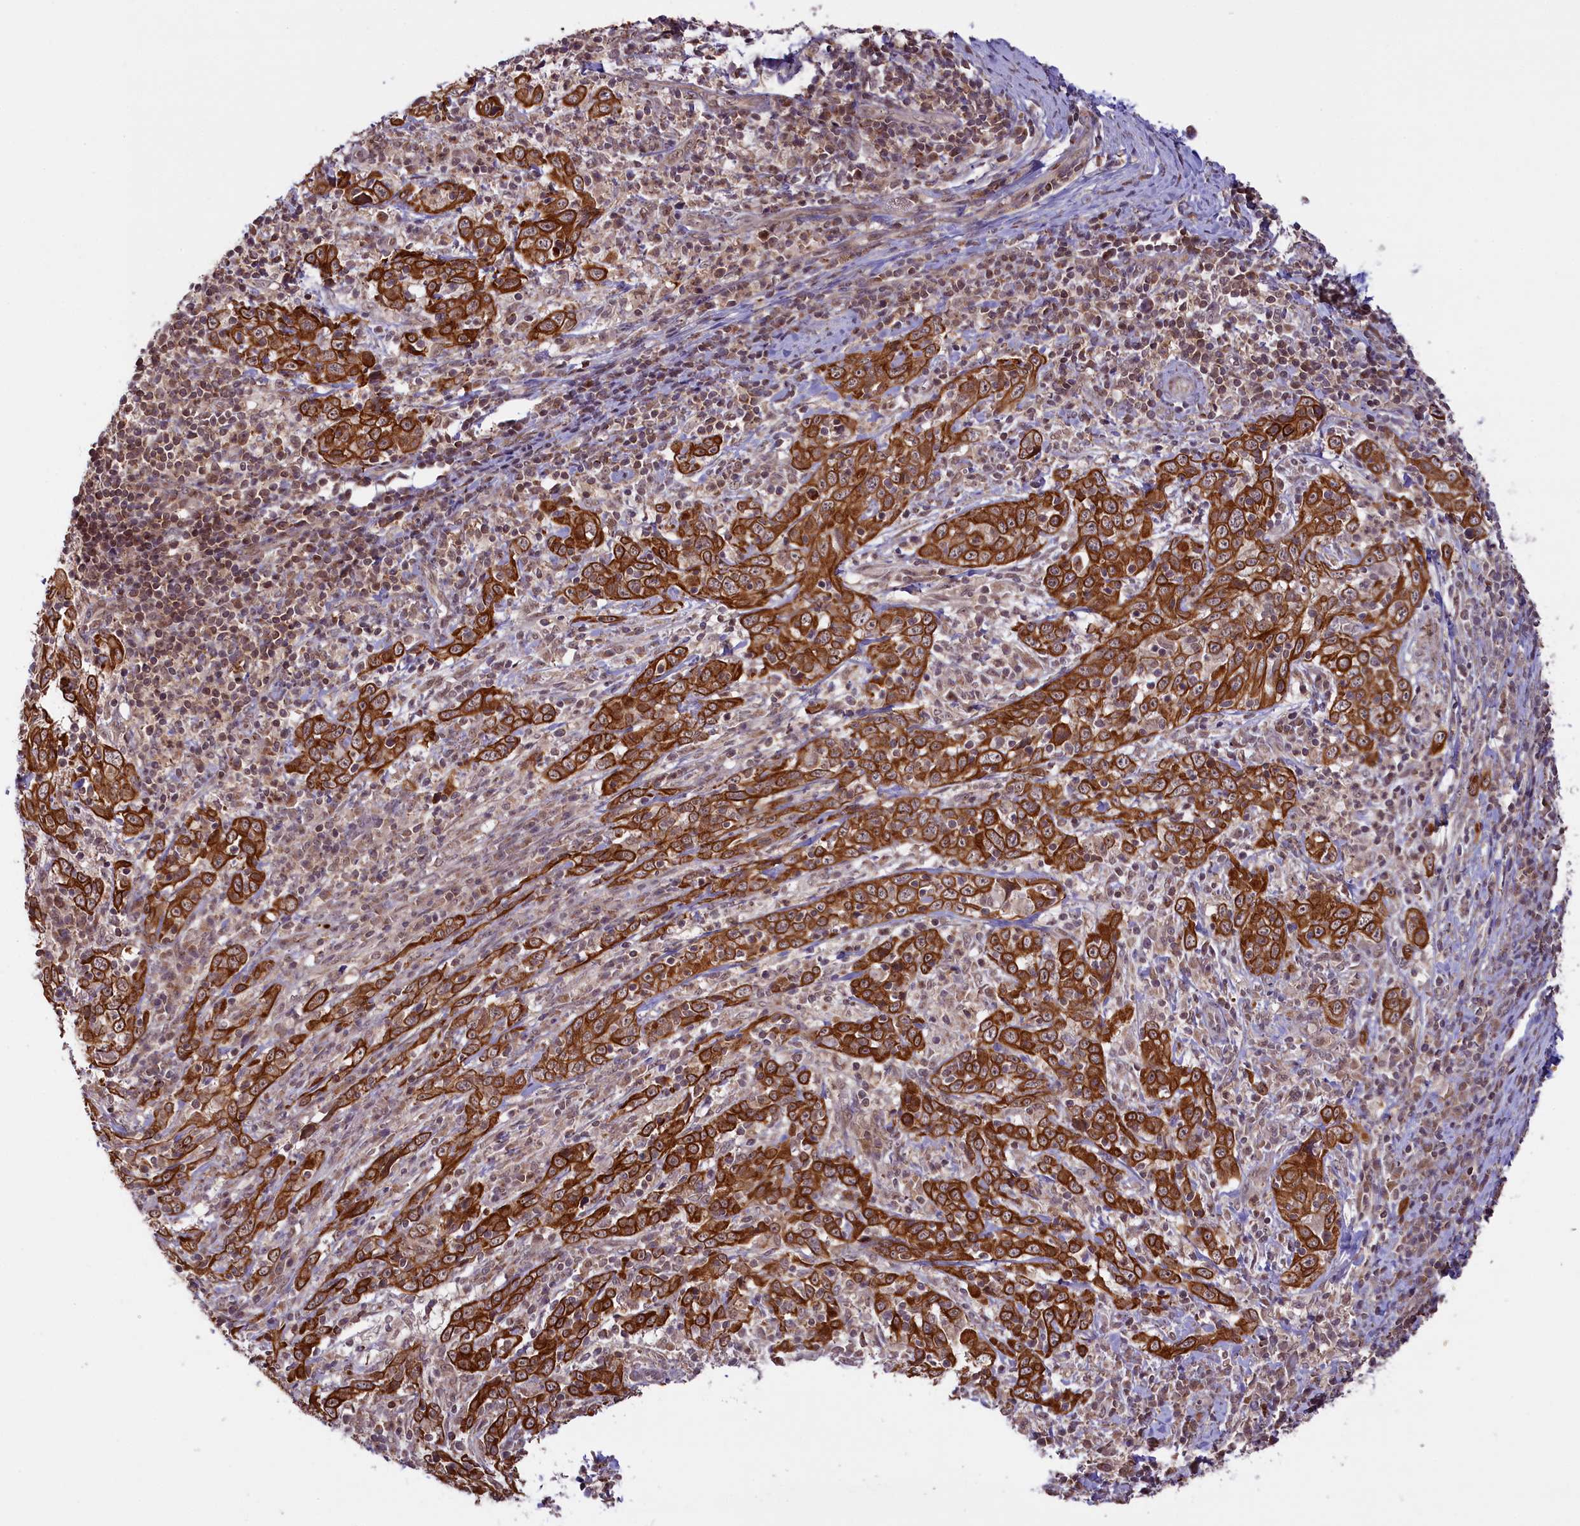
{"staining": {"intensity": "strong", "quantity": ">75%", "location": "cytoplasmic/membranous"}, "tissue": "cervical cancer", "cell_type": "Tumor cells", "image_type": "cancer", "snomed": [{"axis": "morphology", "description": "Squamous cell carcinoma, NOS"}, {"axis": "topography", "description": "Cervix"}], "caption": "Approximately >75% of tumor cells in human cervical cancer (squamous cell carcinoma) demonstrate strong cytoplasmic/membranous protein expression as visualized by brown immunohistochemical staining.", "gene": "CARD8", "patient": {"sex": "female", "age": 46}}